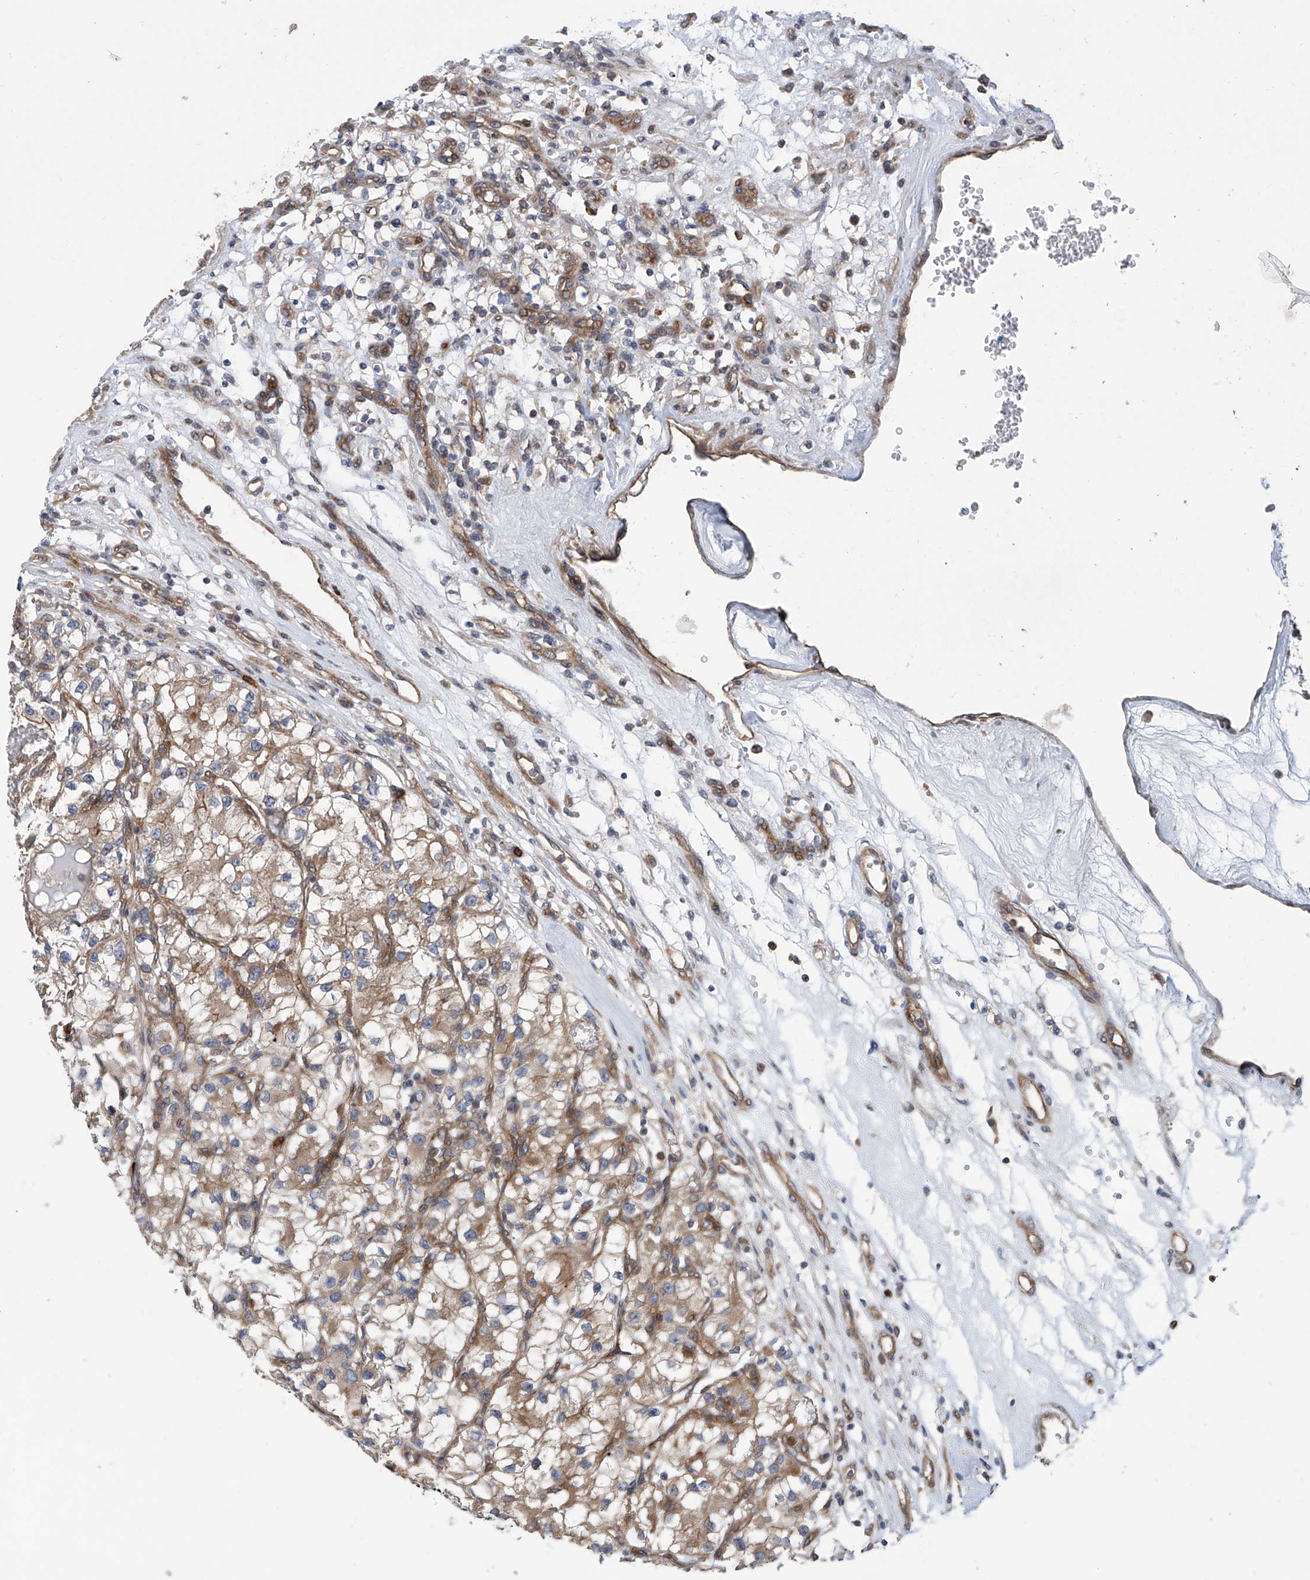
{"staining": {"intensity": "moderate", "quantity": "<25%", "location": "cytoplasmic/membranous"}, "tissue": "renal cancer", "cell_type": "Tumor cells", "image_type": "cancer", "snomed": [{"axis": "morphology", "description": "Adenocarcinoma, NOS"}, {"axis": "topography", "description": "Kidney"}], "caption": "DAB (3,3'-diaminobenzidine) immunohistochemical staining of human adenocarcinoma (renal) exhibits moderate cytoplasmic/membranous protein expression in about <25% of tumor cells.", "gene": "EIF2D", "patient": {"sex": "female", "age": 57}}